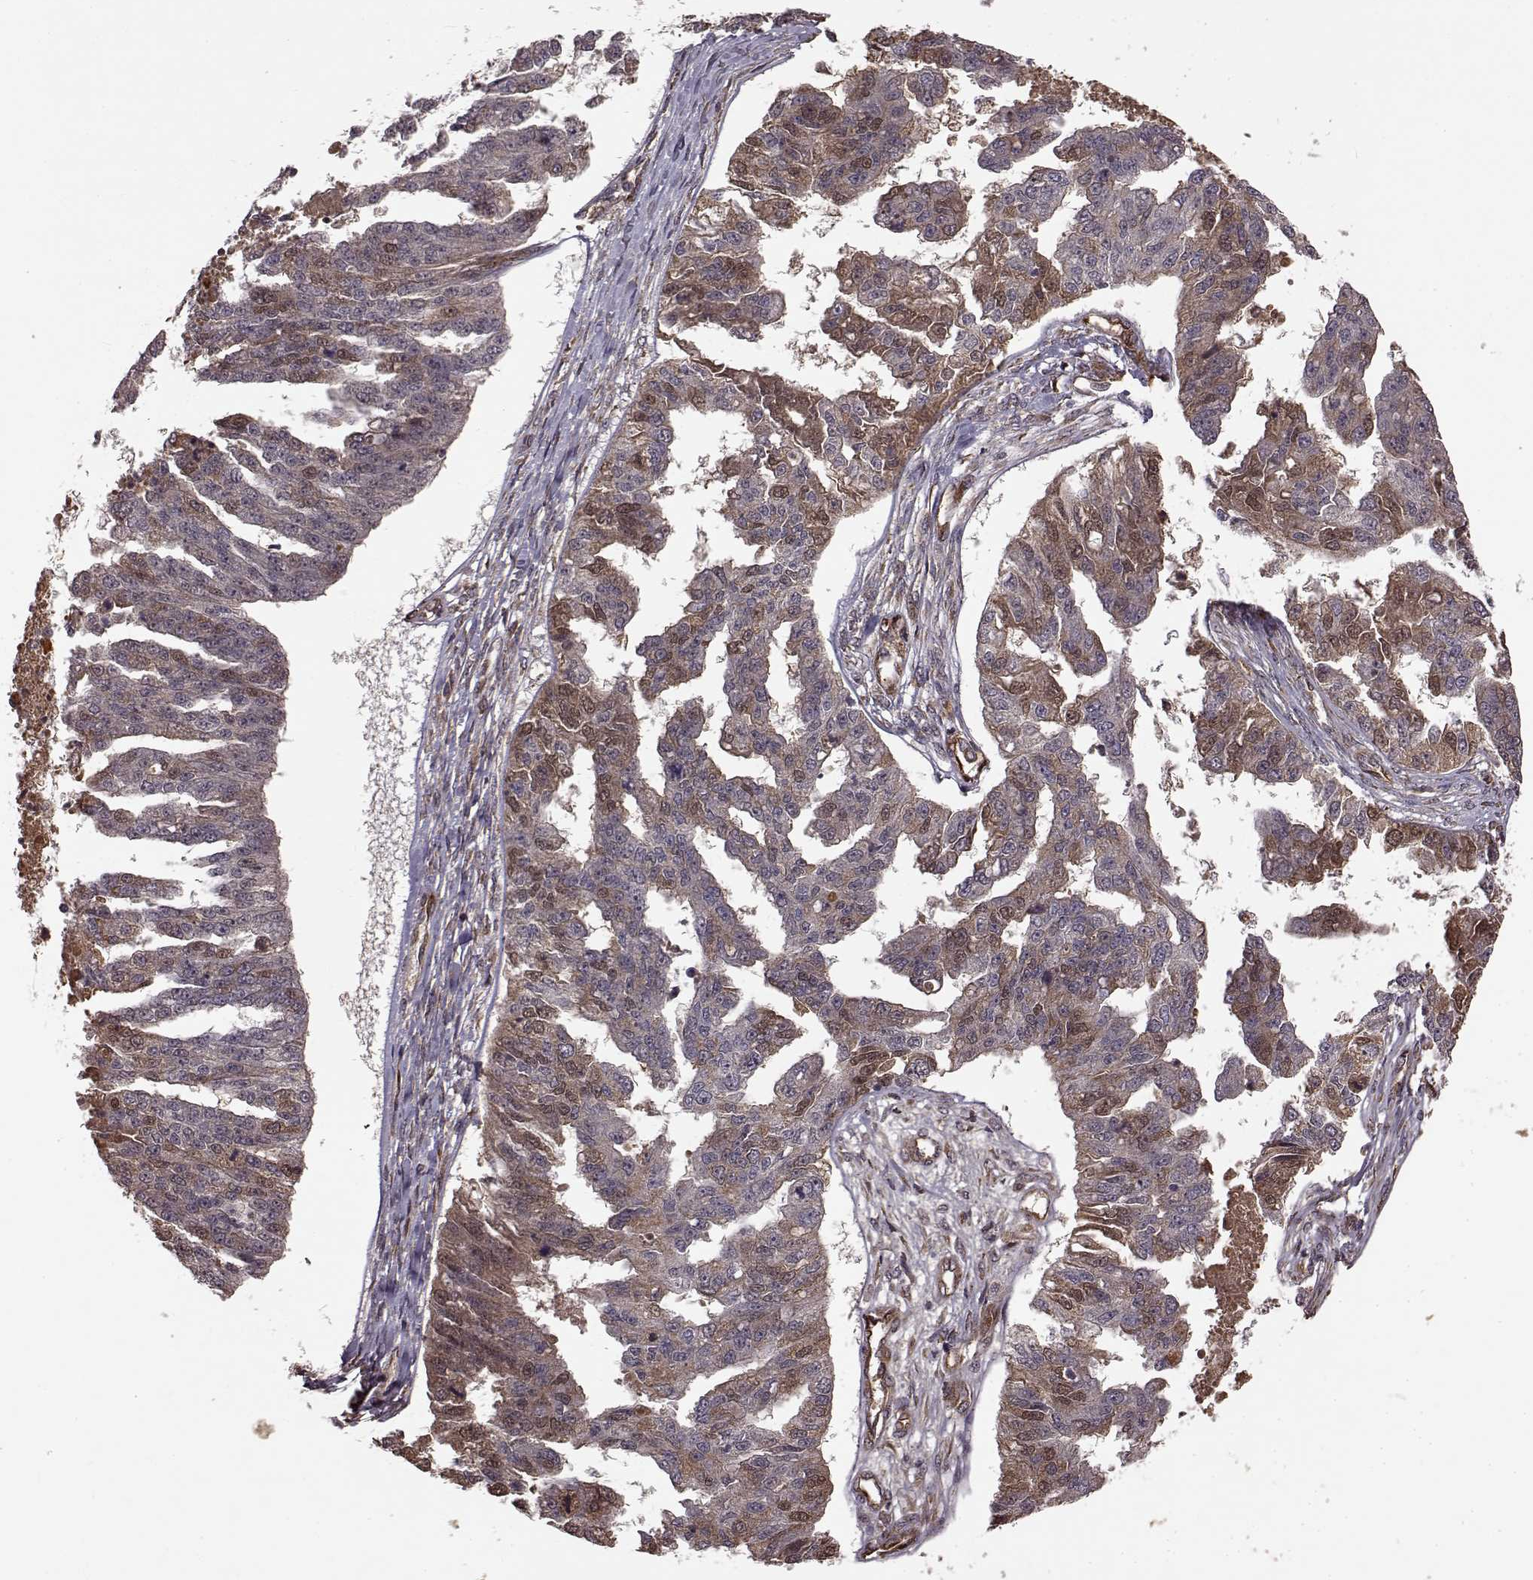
{"staining": {"intensity": "moderate", "quantity": "<25%", "location": "cytoplasmic/membranous"}, "tissue": "ovarian cancer", "cell_type": "Tumor cells", "image_type": "cancer", "snomed": [{"axis": "morphology", "description": "Cystadenocarcinoma, serous, NOS"}, {"axis": "topography", "description": "Ovary"}], "caption": "Tumor cells reveal moderate cytoplasmic/membranous positivity in about <25% of cells in ovarian cancer (serous cystadenocarcinoma).", "gene": "FSTL1", "patient": {"sex": "female", "age": 58}}